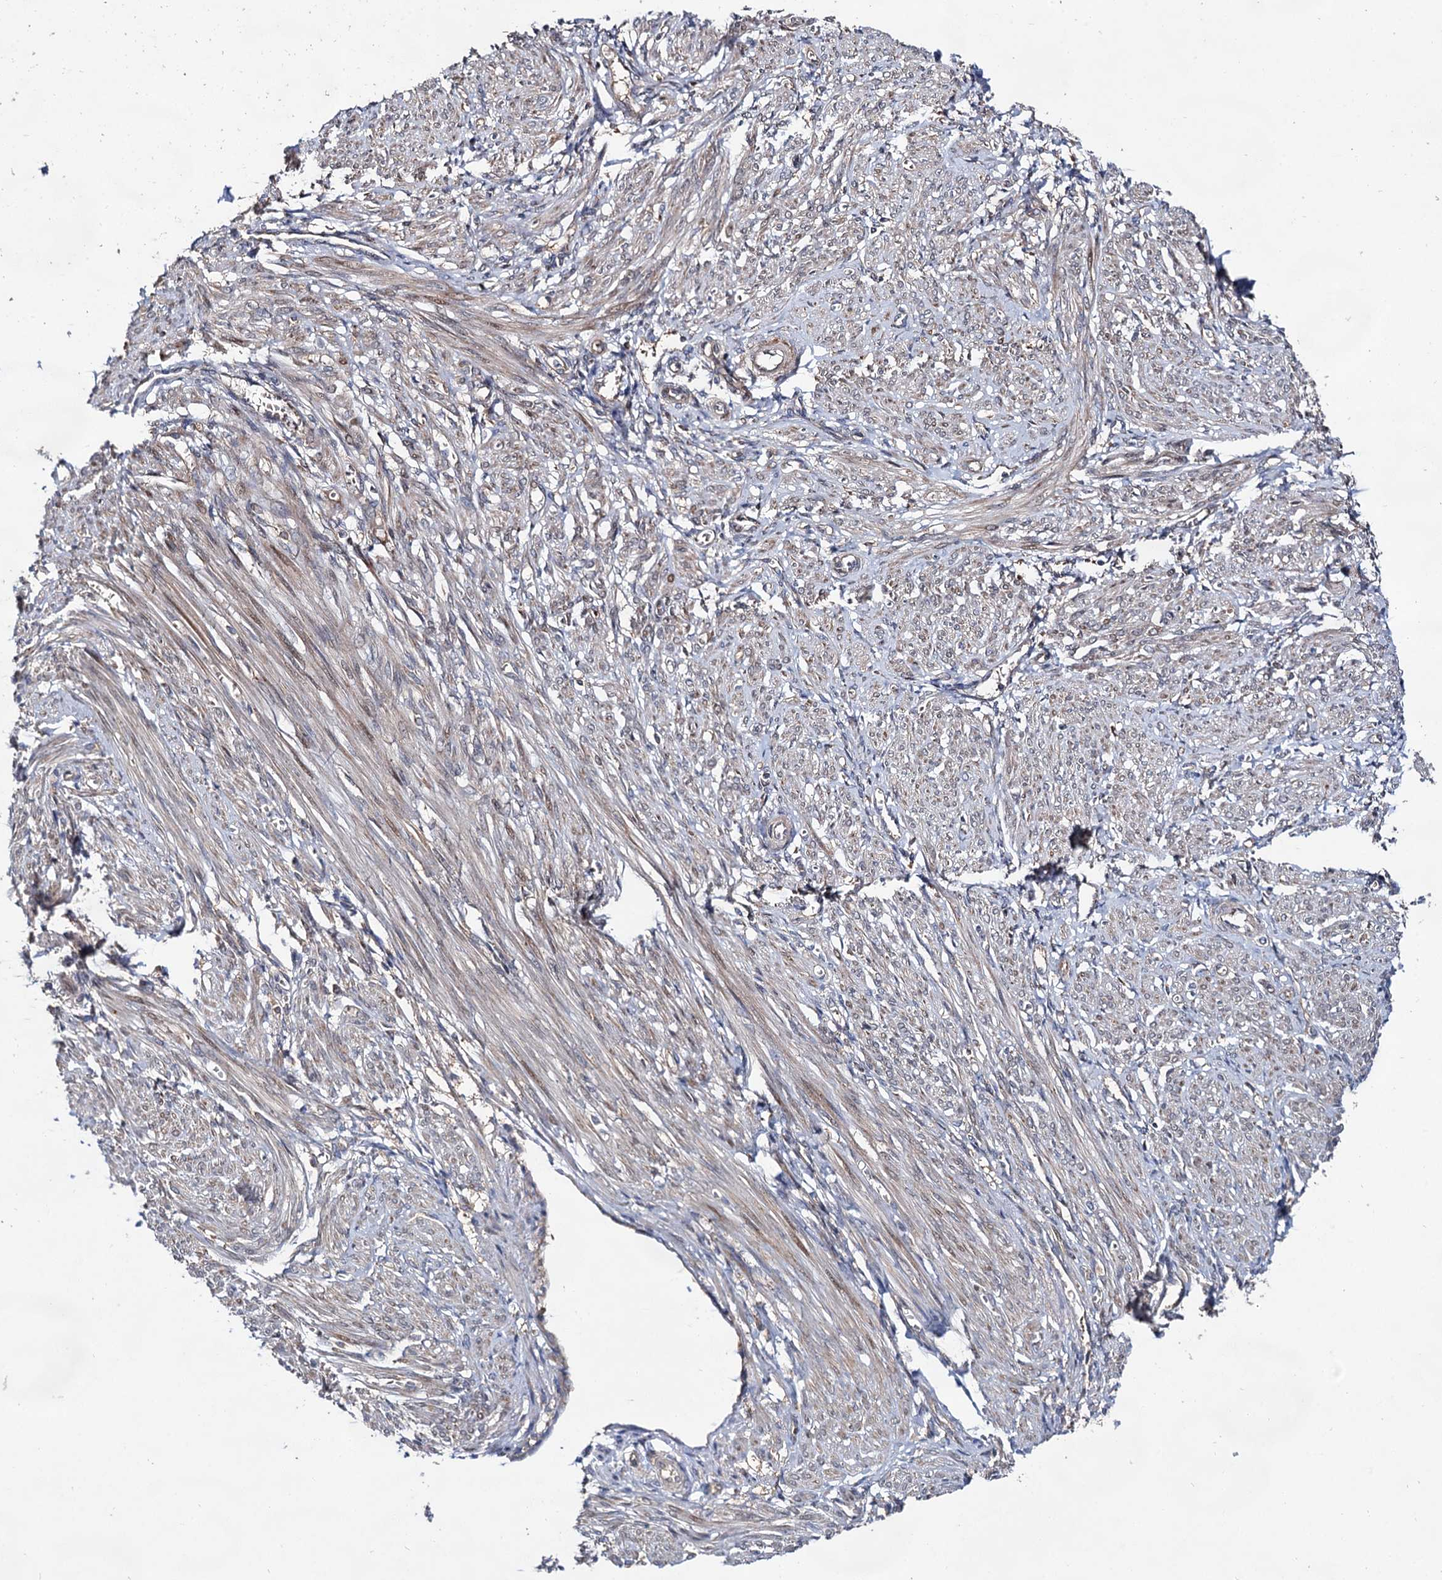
{"staining": {"intensity": "weak", "quantity": "<25%", "location": "cytoplasmic/membranous"}, "tissue": "smooth muscle", "cell_type": "Smooth muscle cells", "image_type": "normal", "snomed": [{"axis": "morphology", "description": "Normal tissue, NOS"}, {"axis": "topography", "description": "Smooth muscle"}], "caption": "Smooth muscle cells are negative for protein expression in benign human smooth muscle. (Brightfield microscopy of DAB IHC at high magnification).", "gene": "NAA25", "patient": {"sex": "female", "age": 39}}